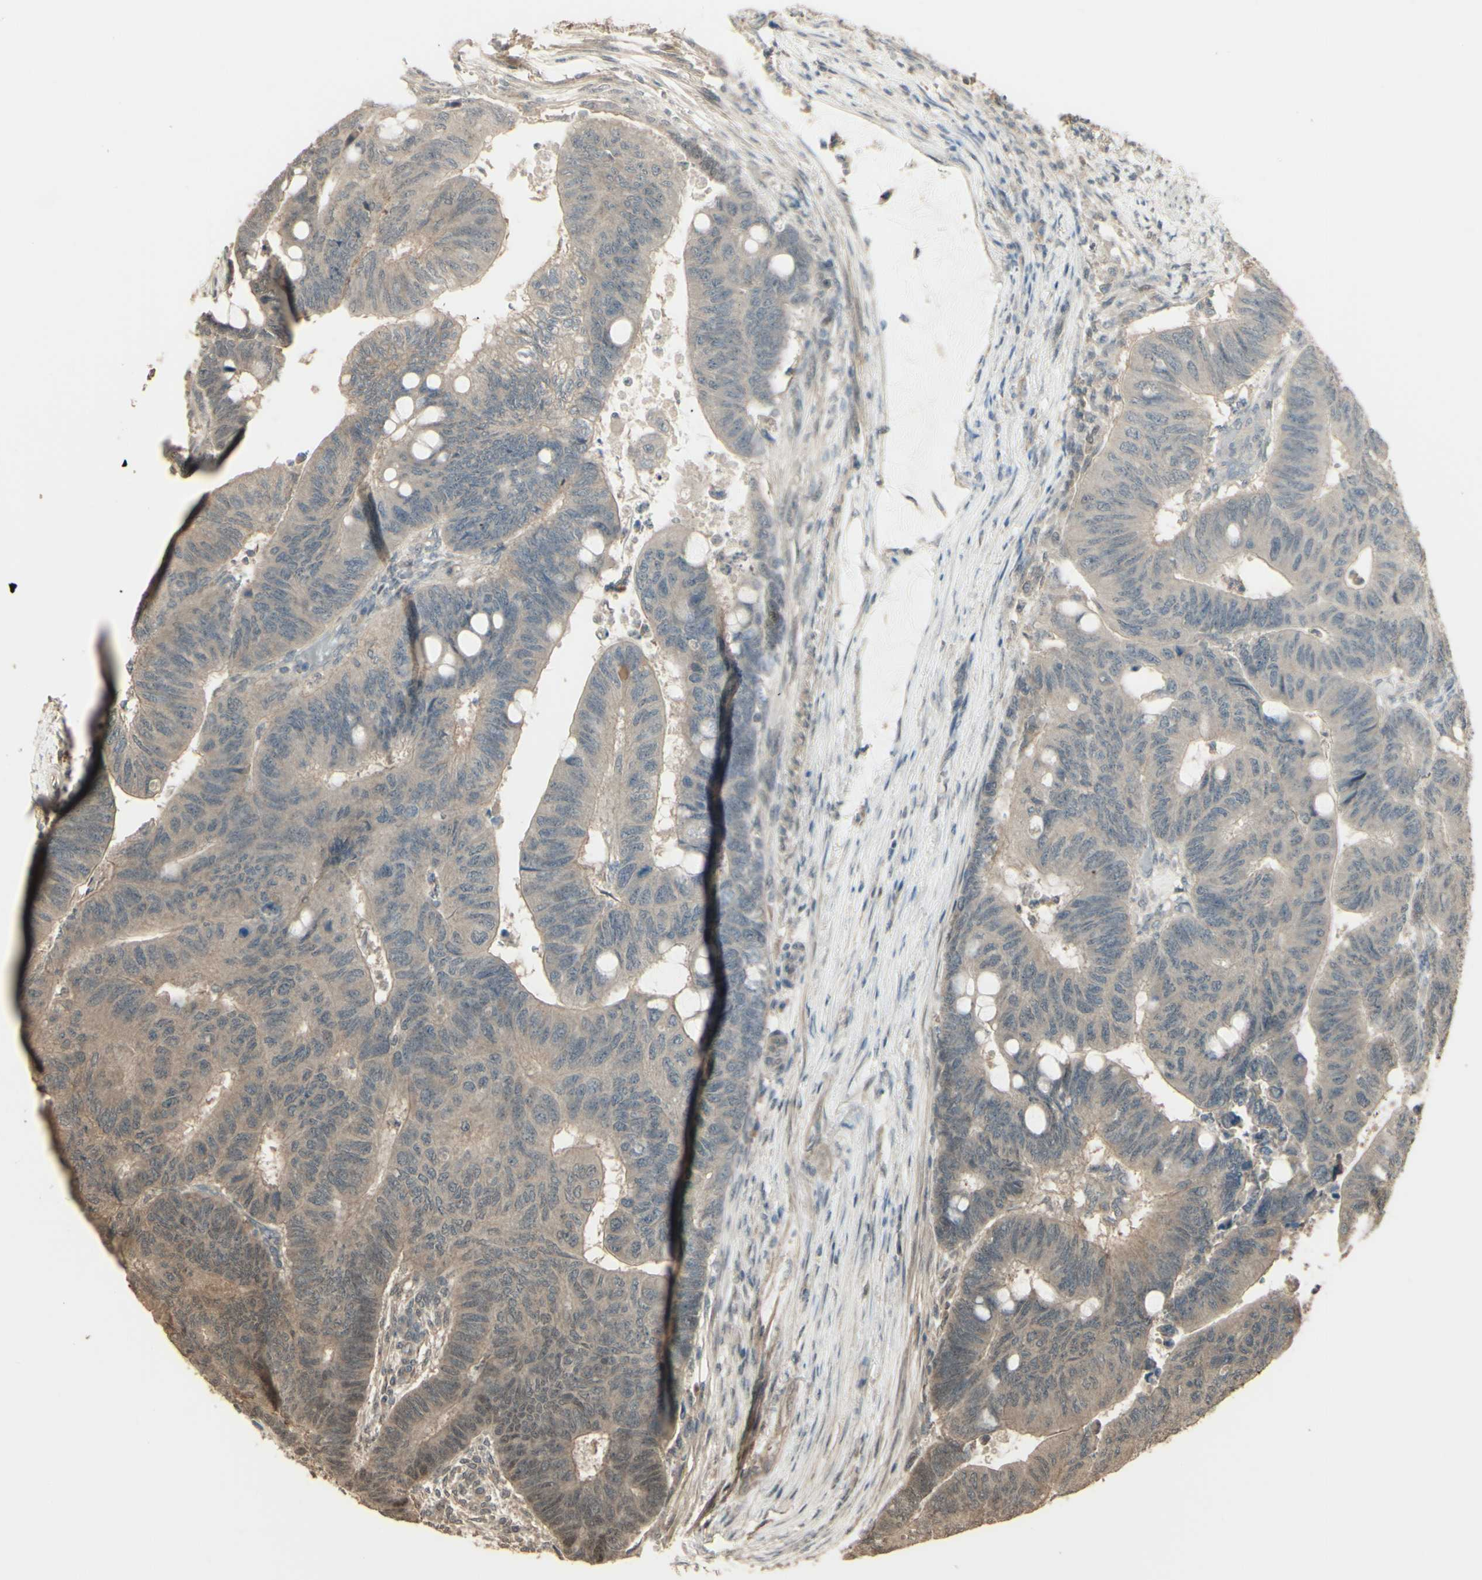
{"staining": {"intensity": "weak", "quantity": ">75%", "location": "cytoplasmic/membranous"}, "tissue": "colorectal cancer", "cell_type": "Tumor cells", "image_type": "cancer", "snomed": [{"axis": "morphology", "description": "Normal tissue, NOS"}, {"axis": "morphology", "description": "Adenocarcinoma, NOS"}, {"axis": "topography", "description": "Rectum"}, {"axis": "topography", "description": "Peripheral nerve tissue"}], "caption": "A brown stain highlights weak cytoplasmic/membranous staining of a protein in colorectal adenocarcinoma tumor cells.", "gene": "GNAS", "patient": {"sex": "male", "age": 92}}